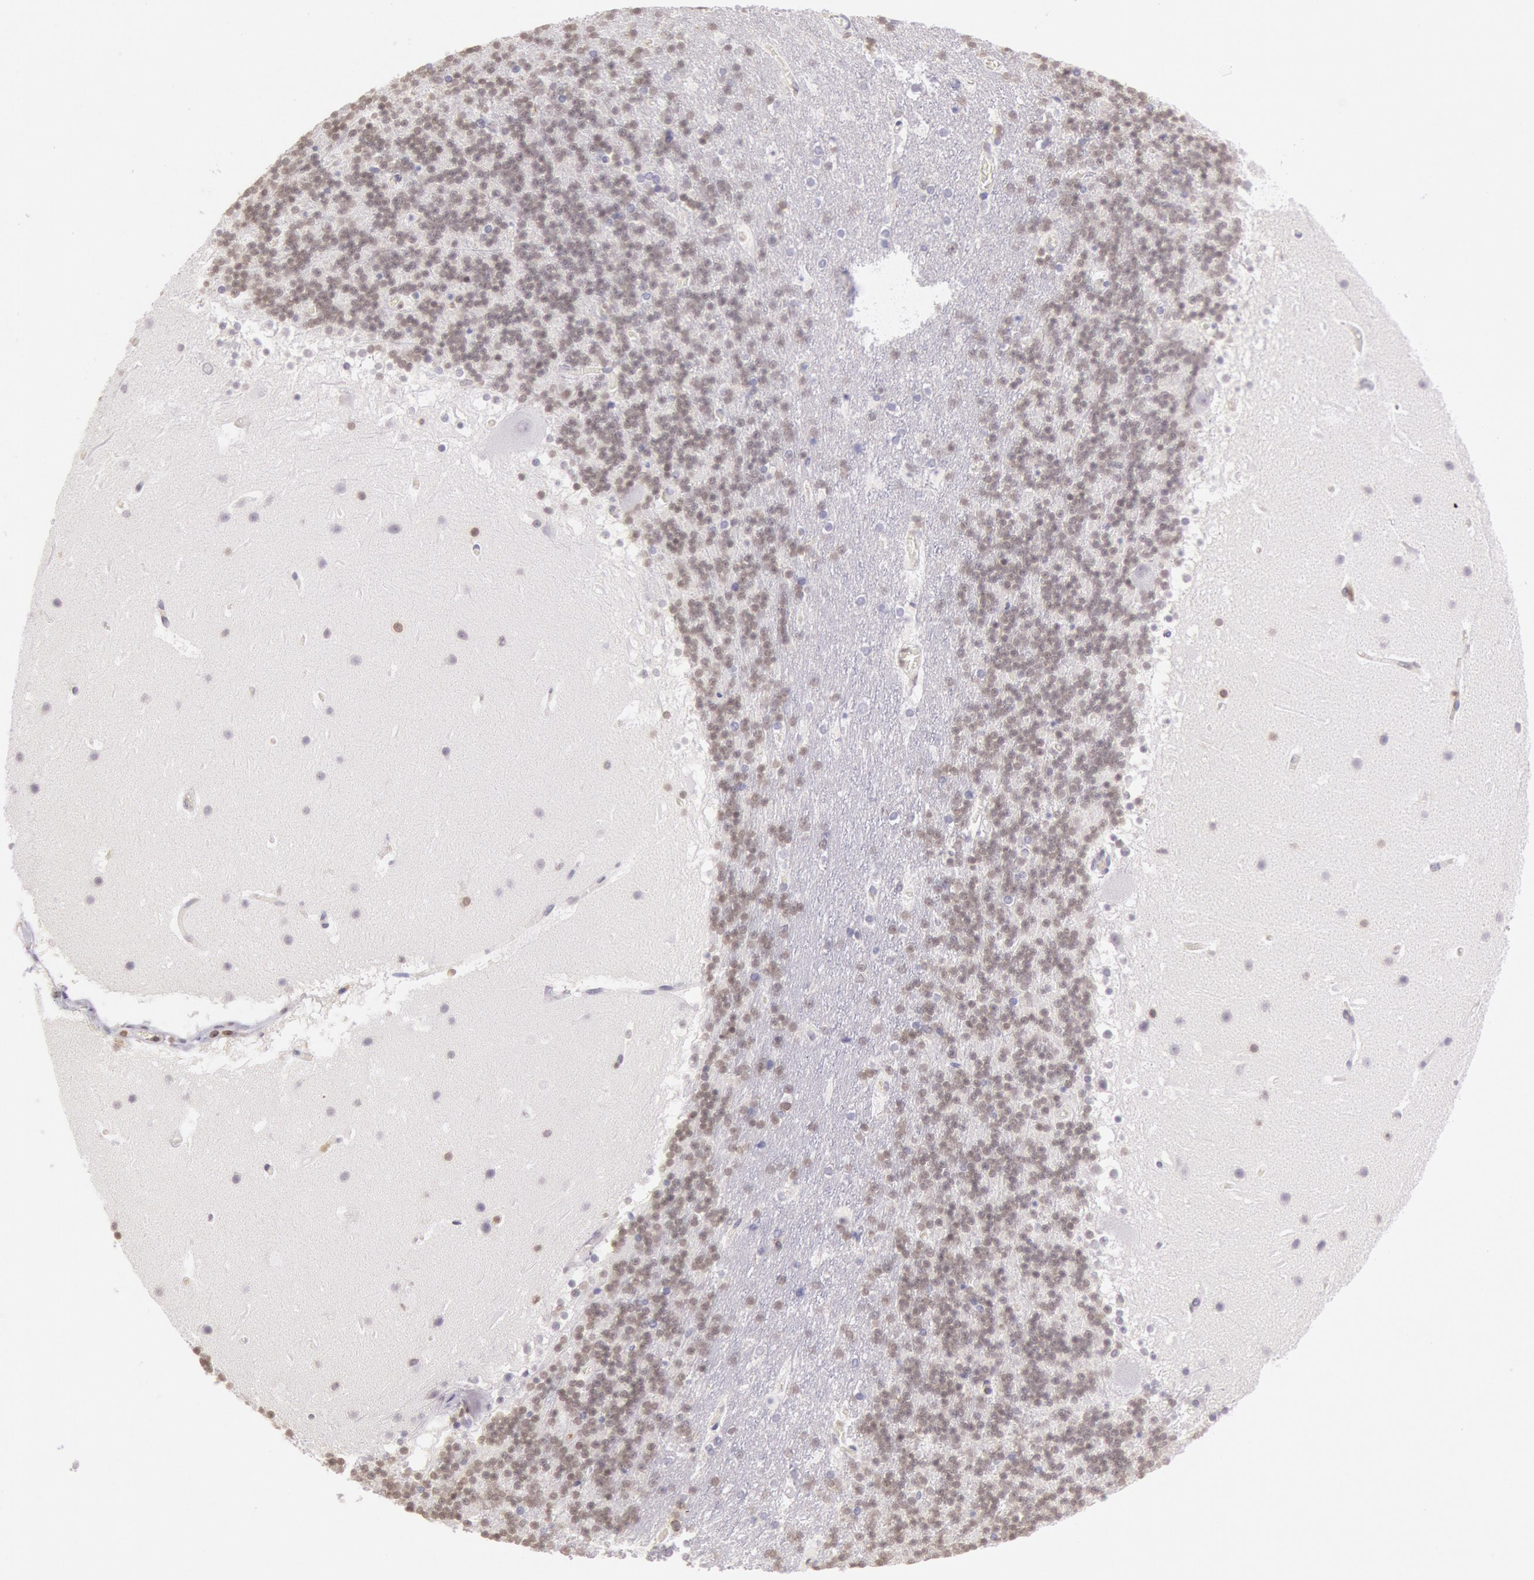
{"staining": {"intensity": "weak", "quantity": ">75%", "location": "nuclear"}, "tissue": "cerebellum", "cell_type": "Cells in granular layer", "image_type": "normal", "snomed": [{"axis": "morphology", "description": "Normal tissue, NOS"}, {"axis": "topography", "description": "Cerebellum"}], "caption": "Immunohistochemistry (IHC) histopathology image of benign human cerebellum stained for a protein (brown), which exhibits low levels of weak nuclear expression in about >75% of cells in granular layer.", "gene": "HIF1A", "patient": {"sex": "male", "age": 45}}